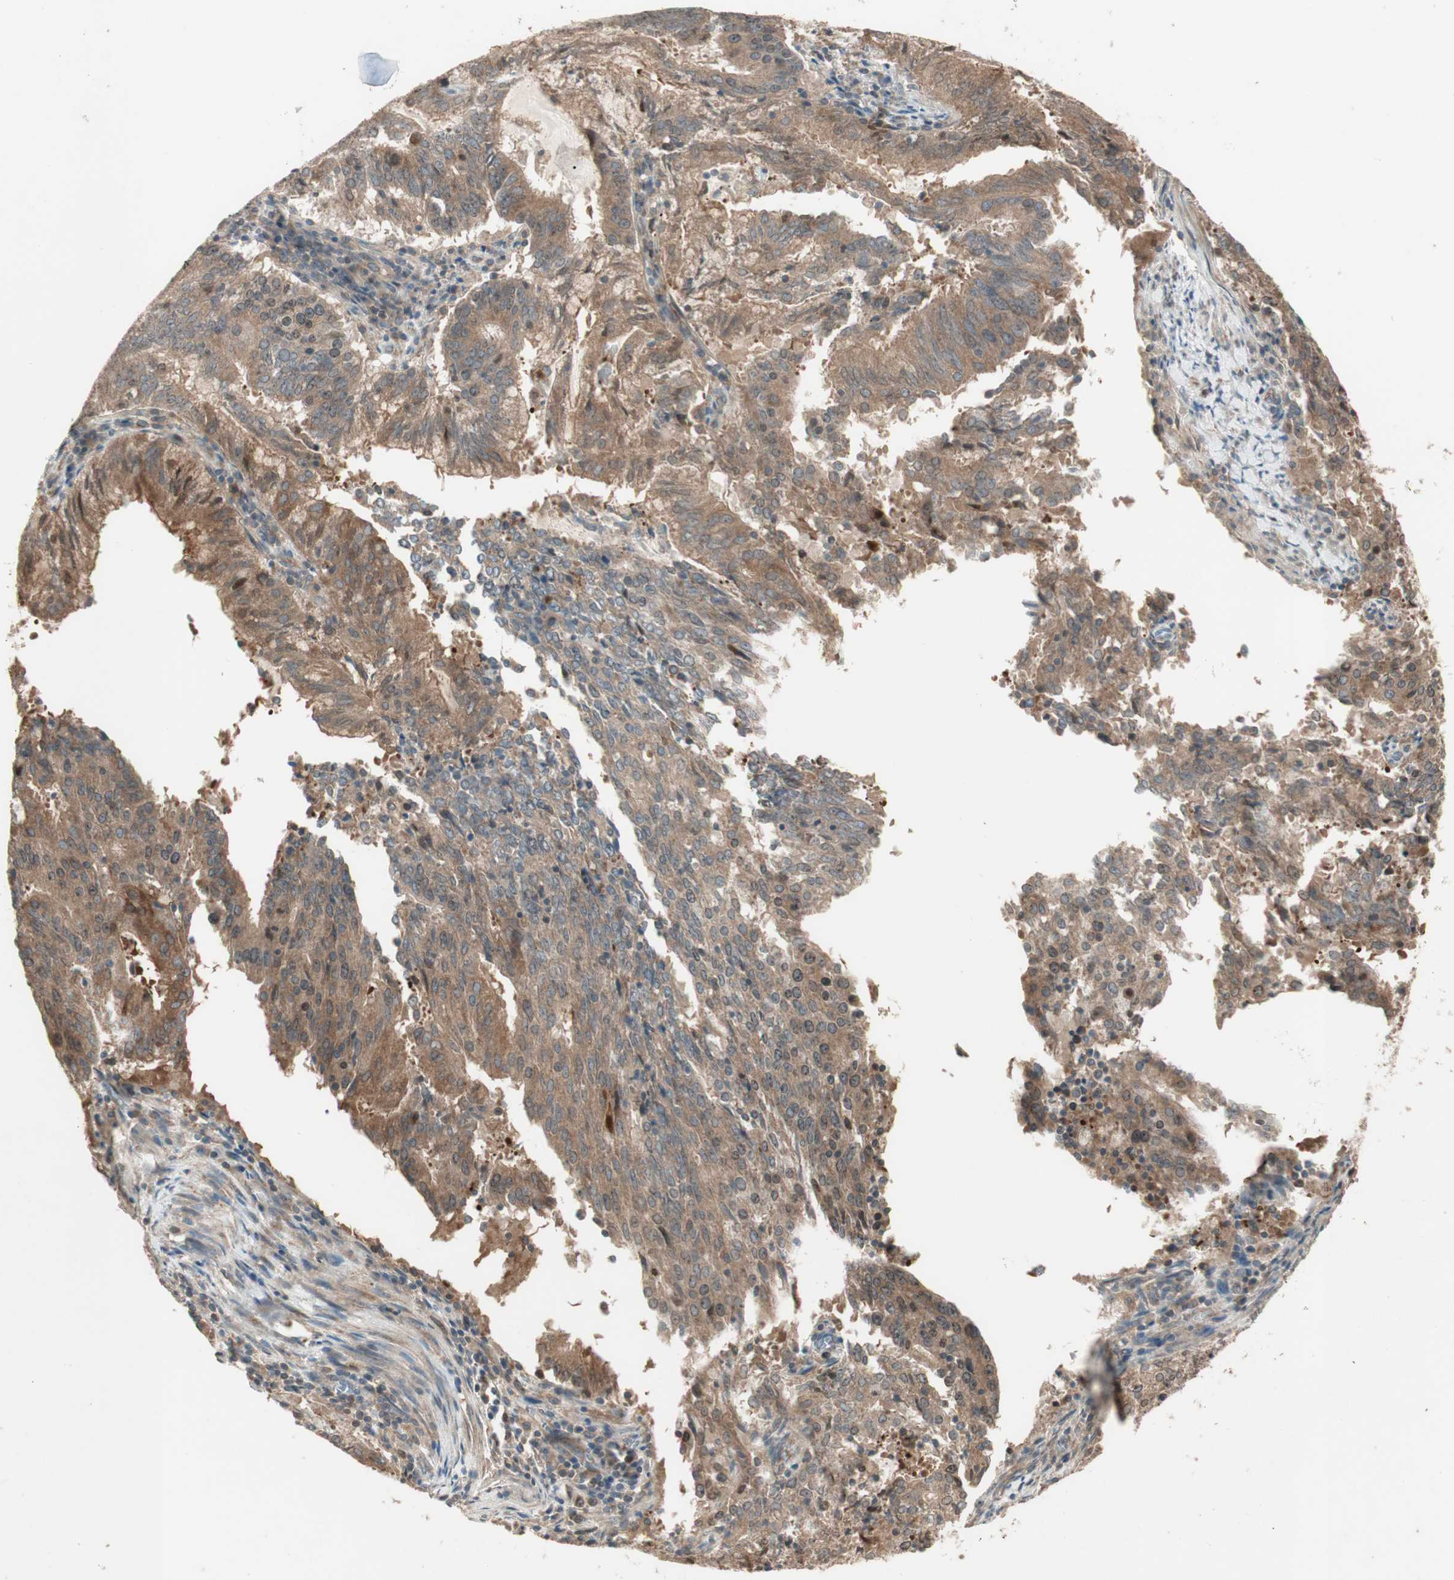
{"staining": {"intensity": "moderate", "quantity": ">75%", "location": "cytoplasmic/membranous"}, "tissue": "cervical cancer", "cell_type": "Tumor cells", "image_type": "cancer", "snomed": [{"axis": "morphology", "description": "Adenocarcinoma, NOS"}, {"axis": "topography", "description": "Cervix"}], "caption": "Immunohistochemical staining of human adenocarcinoma (cervical) shows moderate cytoplasmic/membranous protein expression in about >75% of tumor cells.", "gene": "ATP6AP2", "patient": {"sex": "female", "age": 44}}